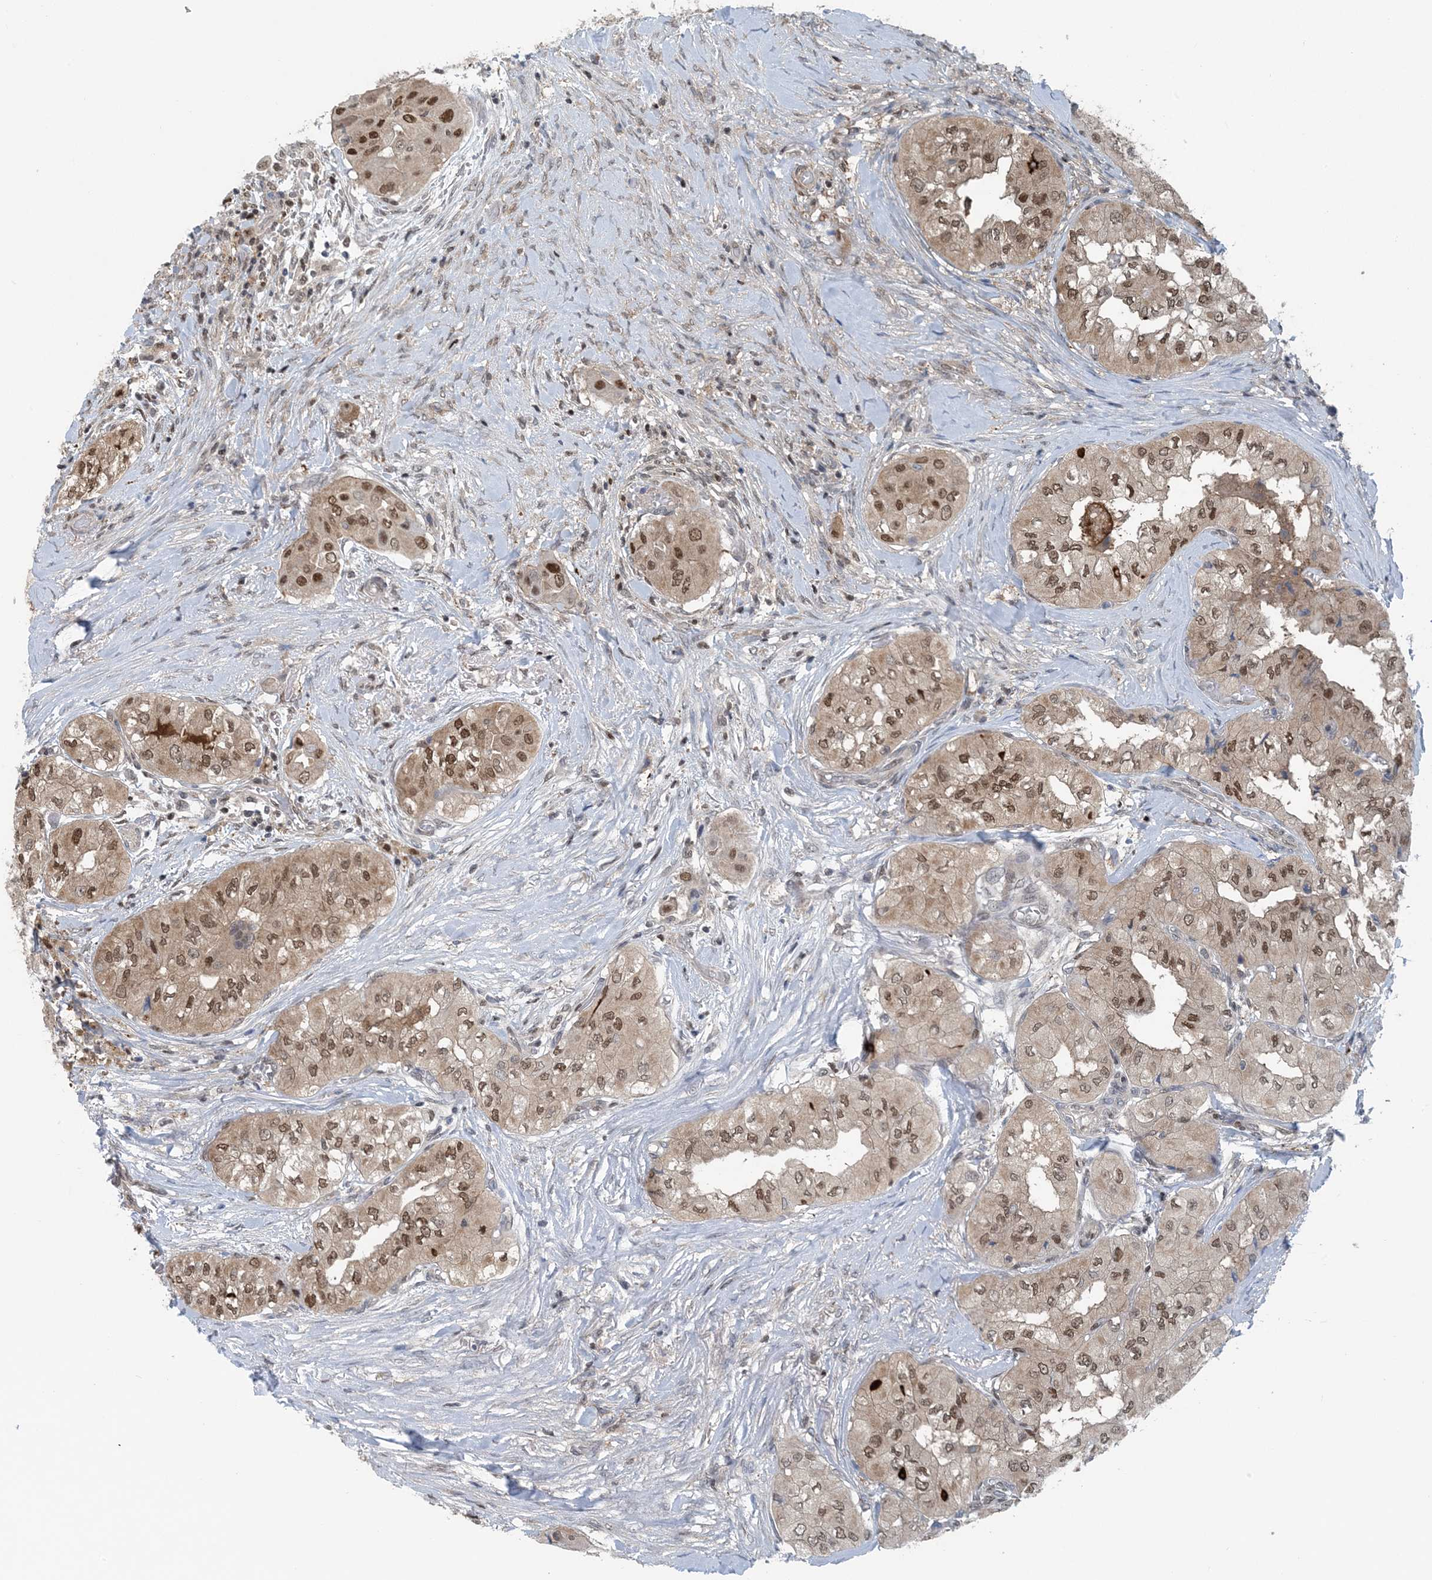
{"staining": {"intensity": "moderate", "quantity": ">75%", "location": "cytoplasmic/membranous,nuclear"}, "tissue": "thyroid cancer", "cell_type": "Tumor cells", "image_type": "cancer", "snomed": [{"axis": "morphology", "description": "Papillary adenocarcinoma, NOS"}, {"axis": "topography", "description": "Thyroid gland"}], "caption": "A brown stain highlights moderate cytoplasmic/membranous and nuclear staining of a protein in thyroid papillary adenocarcinoma tumor cells.", "gene": "HIKESHI", "patient": {"sex": "female", "age": 59}}